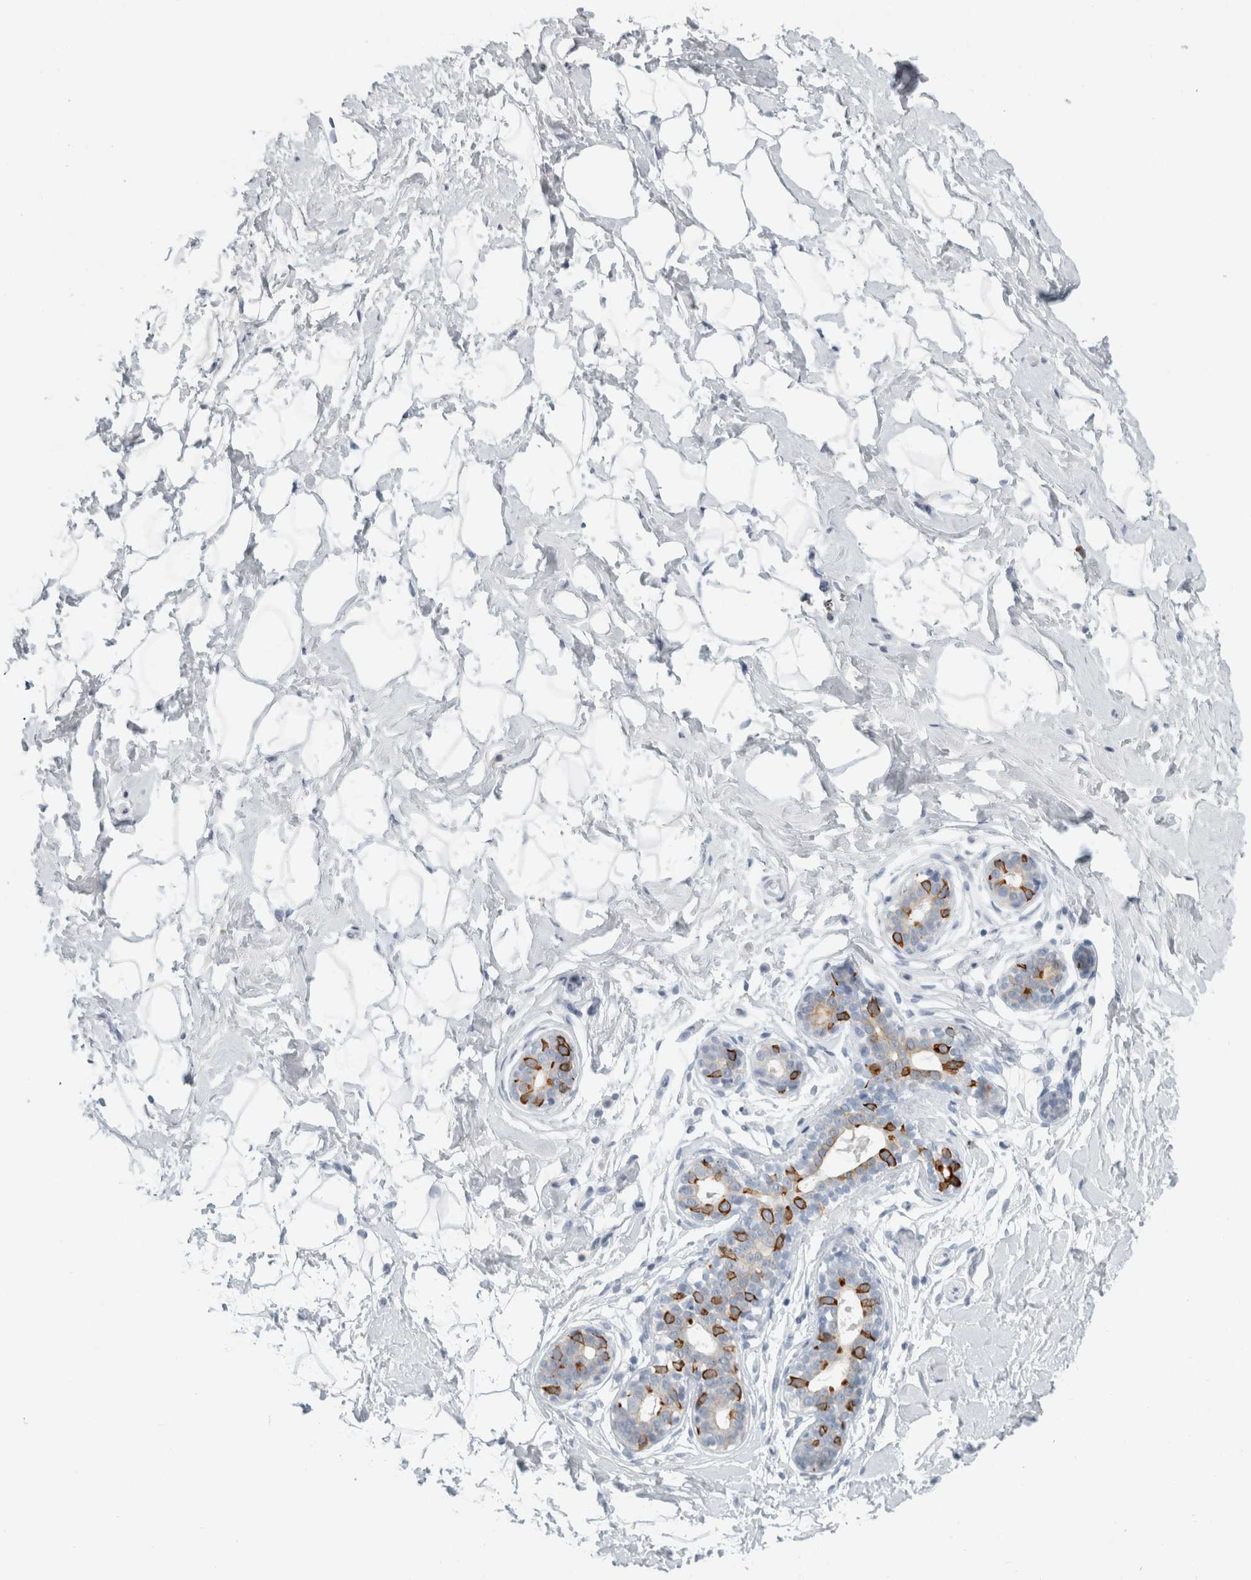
{"staining": {"intensity": "negative", "quantity": "none", "location": "none"}, "tissue": "breast", "cell_type": "Adipocytes", "image_type": "normal", "snomed": [{"axis": "morphology", "description": "Normal tissue, NOS"}, {"axis": "morphology", "description": "Adenoma, NOS"}, {"axis": "topography", "description": "Breast"}], "caption": "The micrograph reveals no significant expression in adipocytes of breast. (Immunohistochemistry (ihc), brightfield microscopy, high magnification).", "gene": "SLC28A3", "patient": {"sex": "female", "age": 23}}